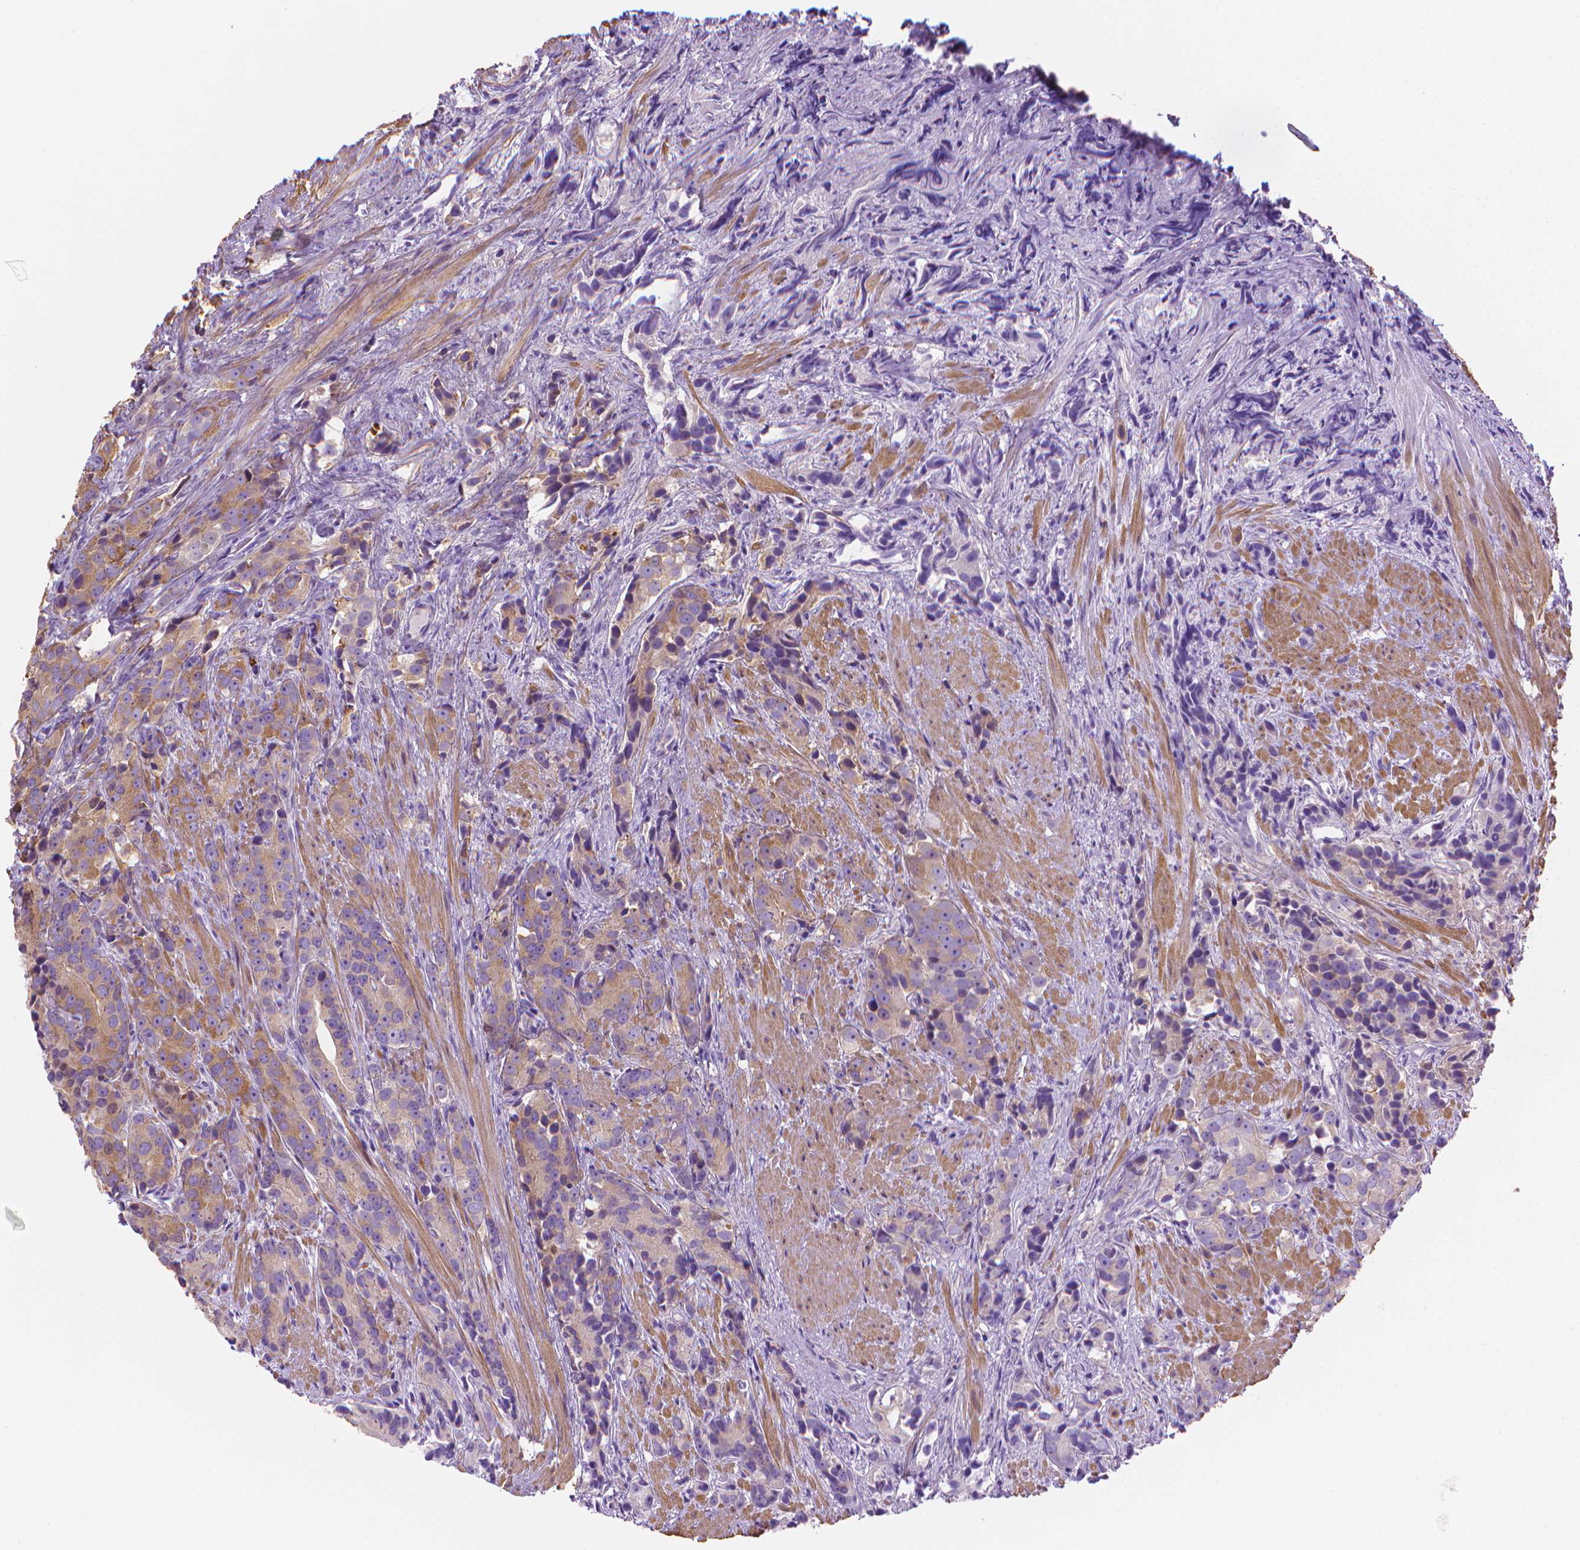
{"staining": {"intensity": "weak", "quantity": "25%-75%", "location": "cytoplasmic/membranous"}, "tissue": "prostate cancer", "cell_type": "Tumor cells", "image_type": "cancer", "snomed": [{"axis": "morphology", "description": "Adenocarcinoma, High grade"}, {"axis": "topography", "description": "Prostate"}], "caption": "Immunohistochemistry (IHC) of human adenocarcinoma (high-grade) (prostate) reveals low levels of weak cytoplasmic/membranous expression in about 25%-75% of tumor cells.", "gene": "FASN", "patient": {"sex": "male", "age": 90}}